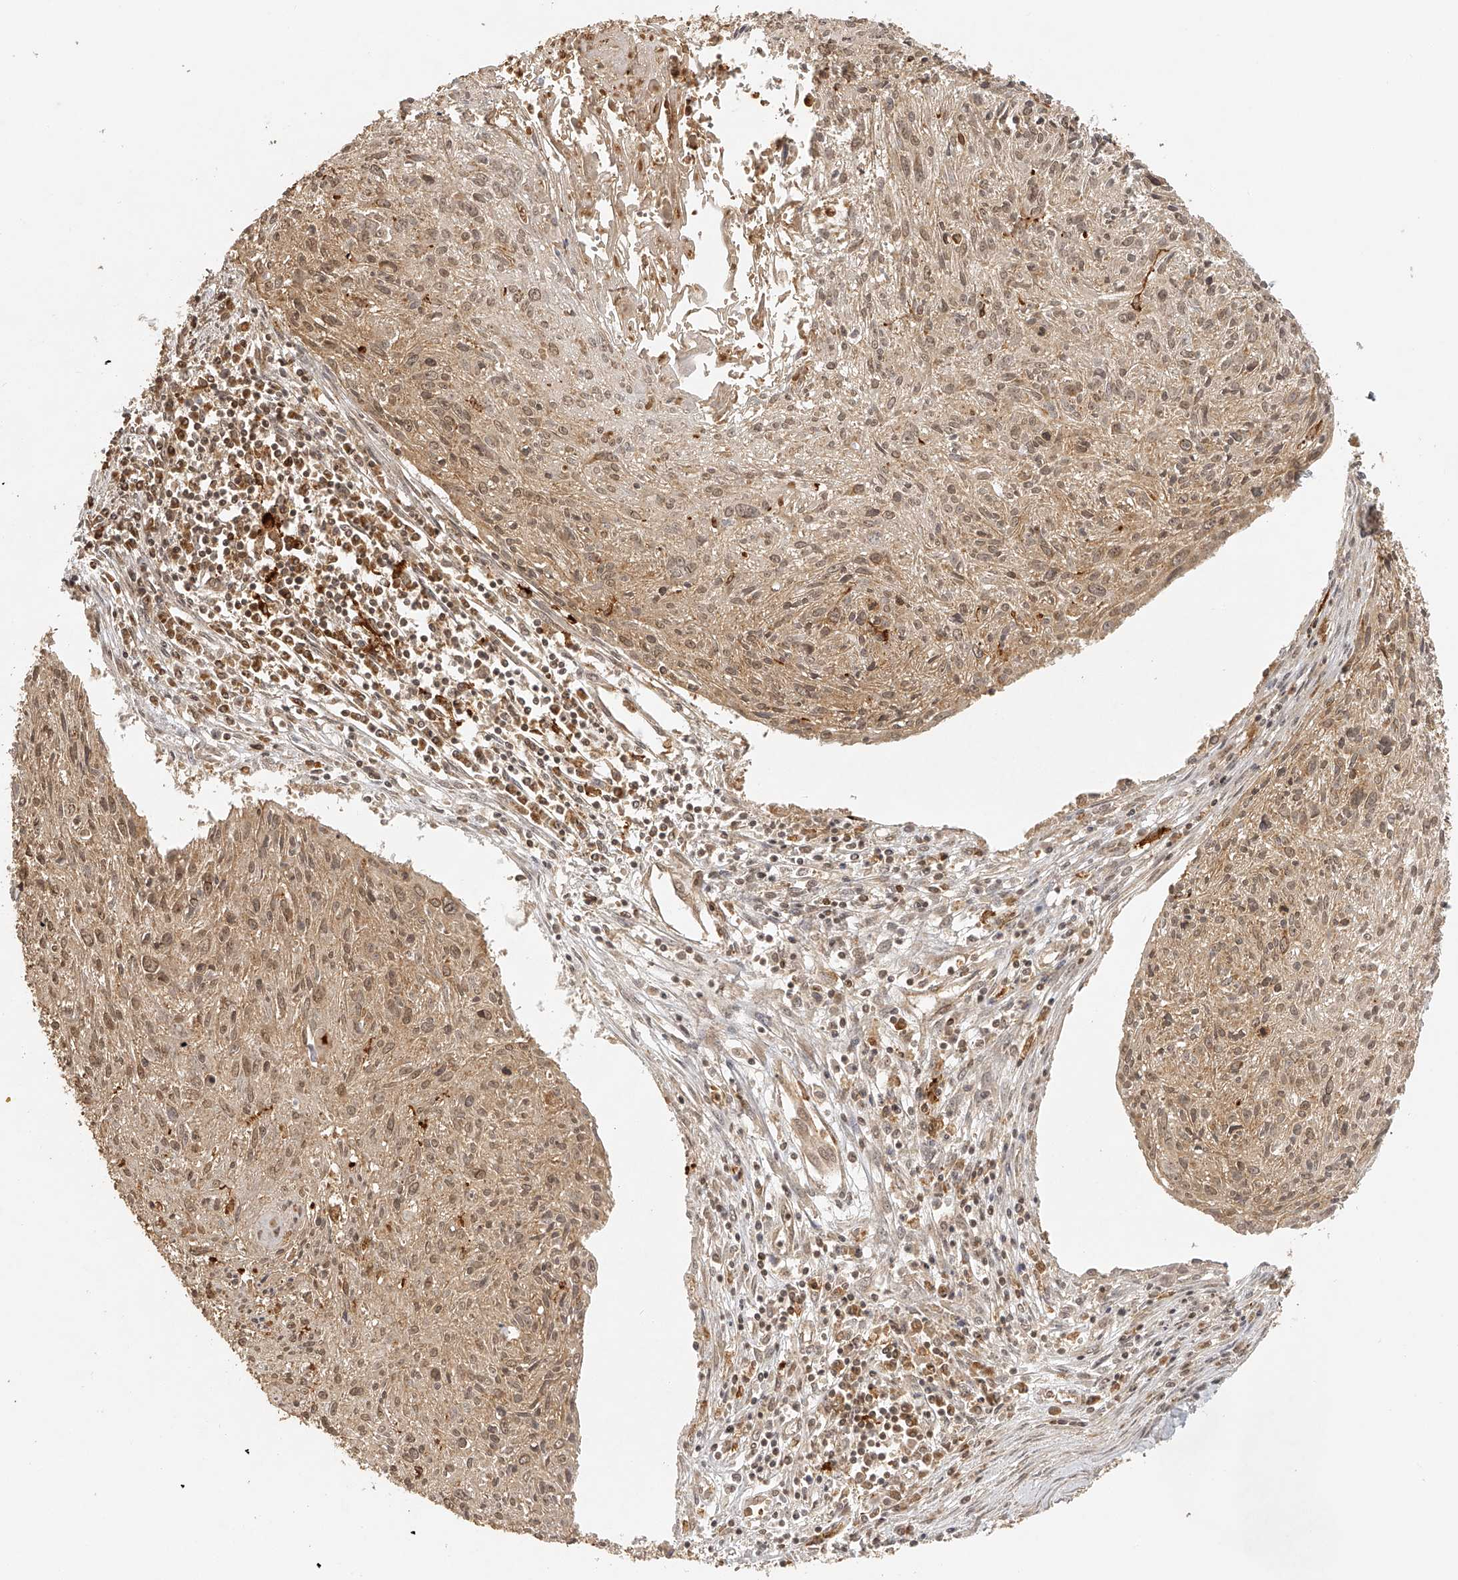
{"staining": {"intensity": "moderate", "quantity": ">75%", "location": "cytoplasmic/membranous"}, "tissue": "cervical cancer", "cell_type": "Tumor cells", "image_type": "cancer", "snomed": [{"axis": "morphology", "description": "Squamous cell carcinoma, NOS"}, {"axis": "topography", "description": "Cervix"}], "caption": "Brown immunohistochemical staining in cervical cancer (squamous cell carcinoma) shows moderate cytoplasmic/membranous expression in about >75% of tumor cells.", "gene": "BCL2L11", "patient": {"sex": "female", "age": 51}}